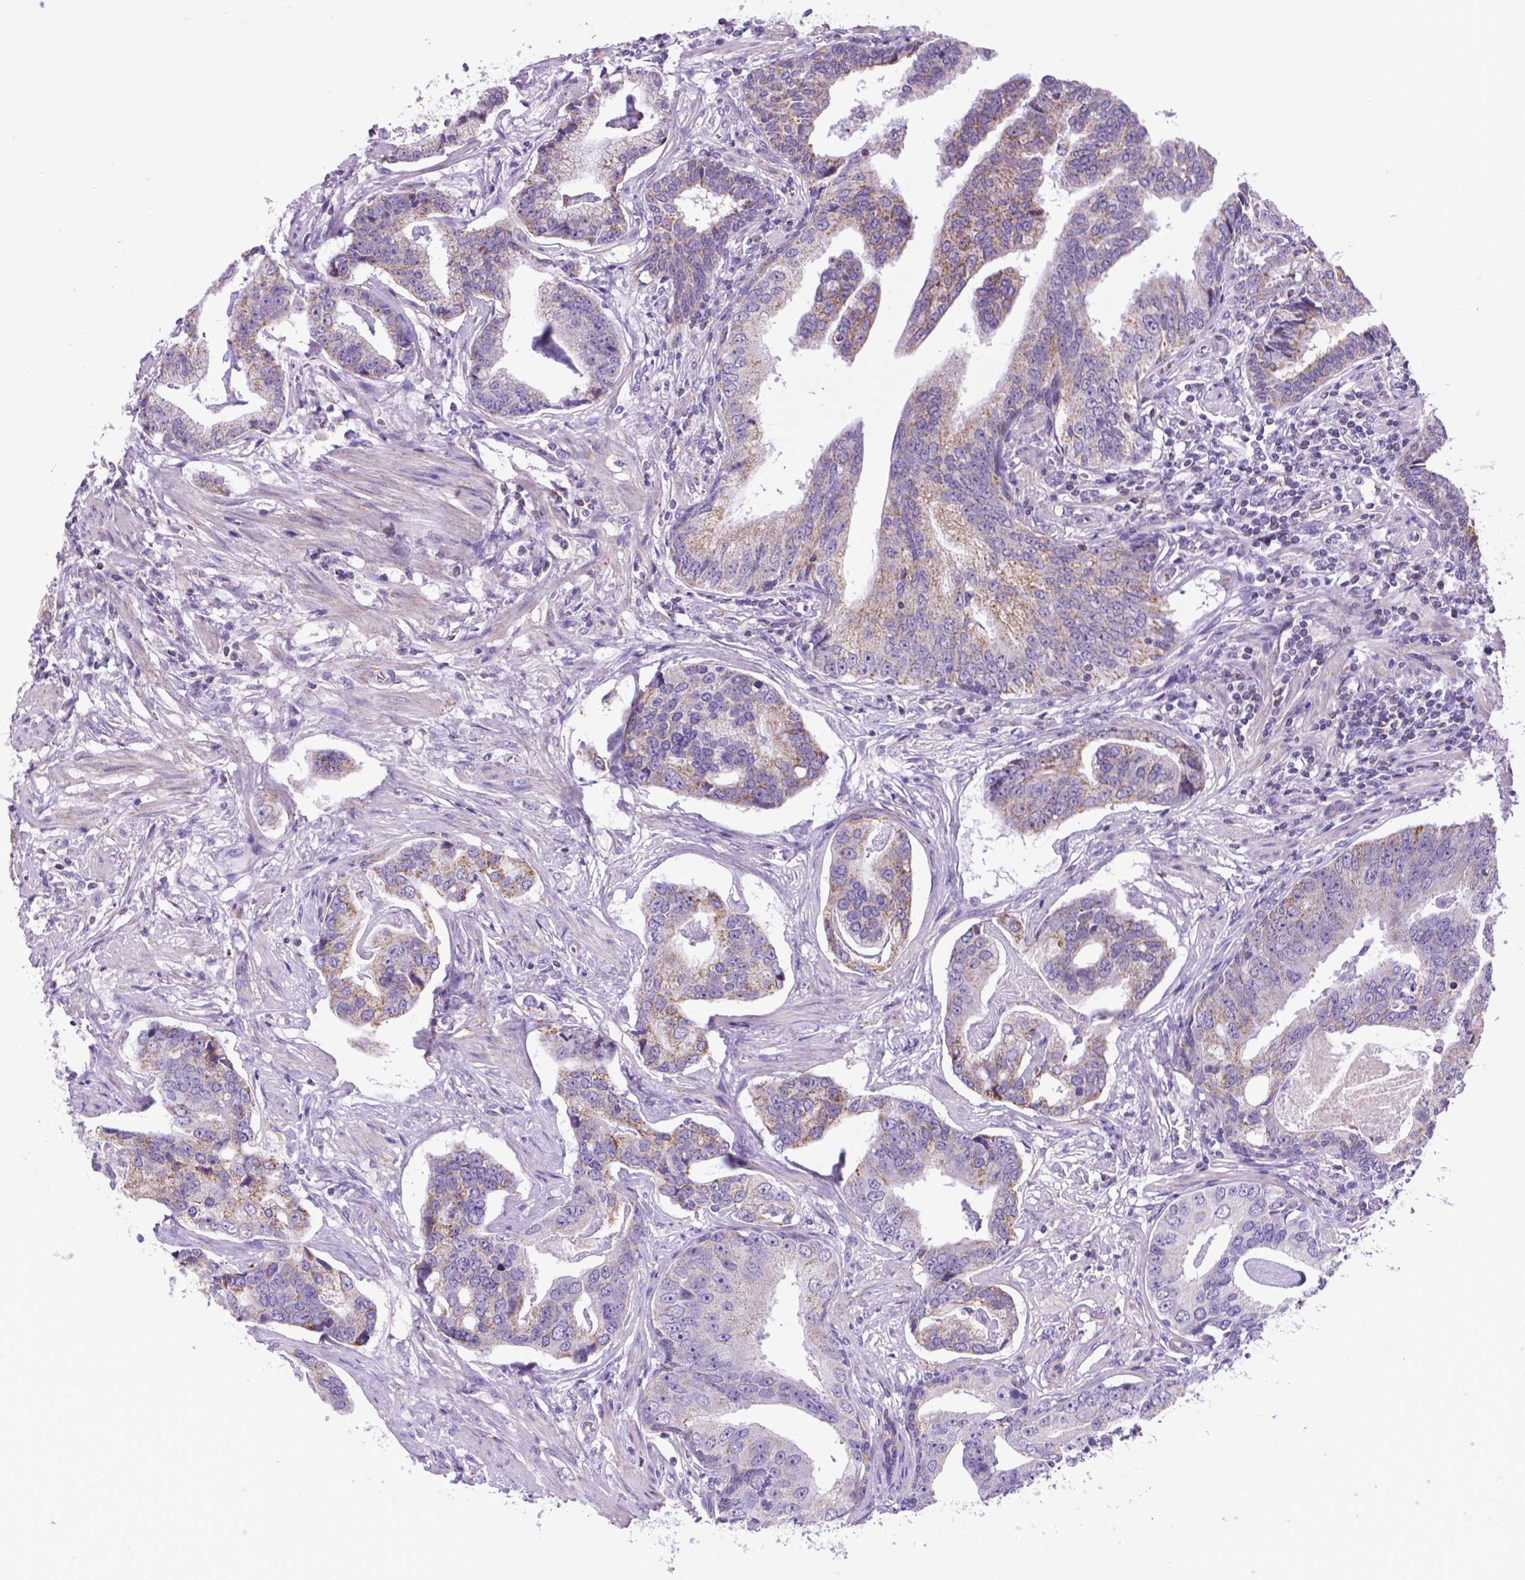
{"staining": {"intensity": "weak", "quantity": "<25%", "location": "cytoplasmic/membranous"}, "tissue": "prostate cancer", "cell_type": "Tumor cells", "image_type": "cancer", "snomed": [{"axis": "morphology", "description": "Adenocarcinoma, NOS"}, {"axis": "topography", "description": "Prostate"}], "caption": "There is no significant expression in tumor cells of prostate adenocarcinoma. (DAB (3,3'-diaminobenzidine) immunohistochemistry with hematoxylin counter stain).", "gene": "POU3F3", "patient": {"sex": "male", "age": 64}}